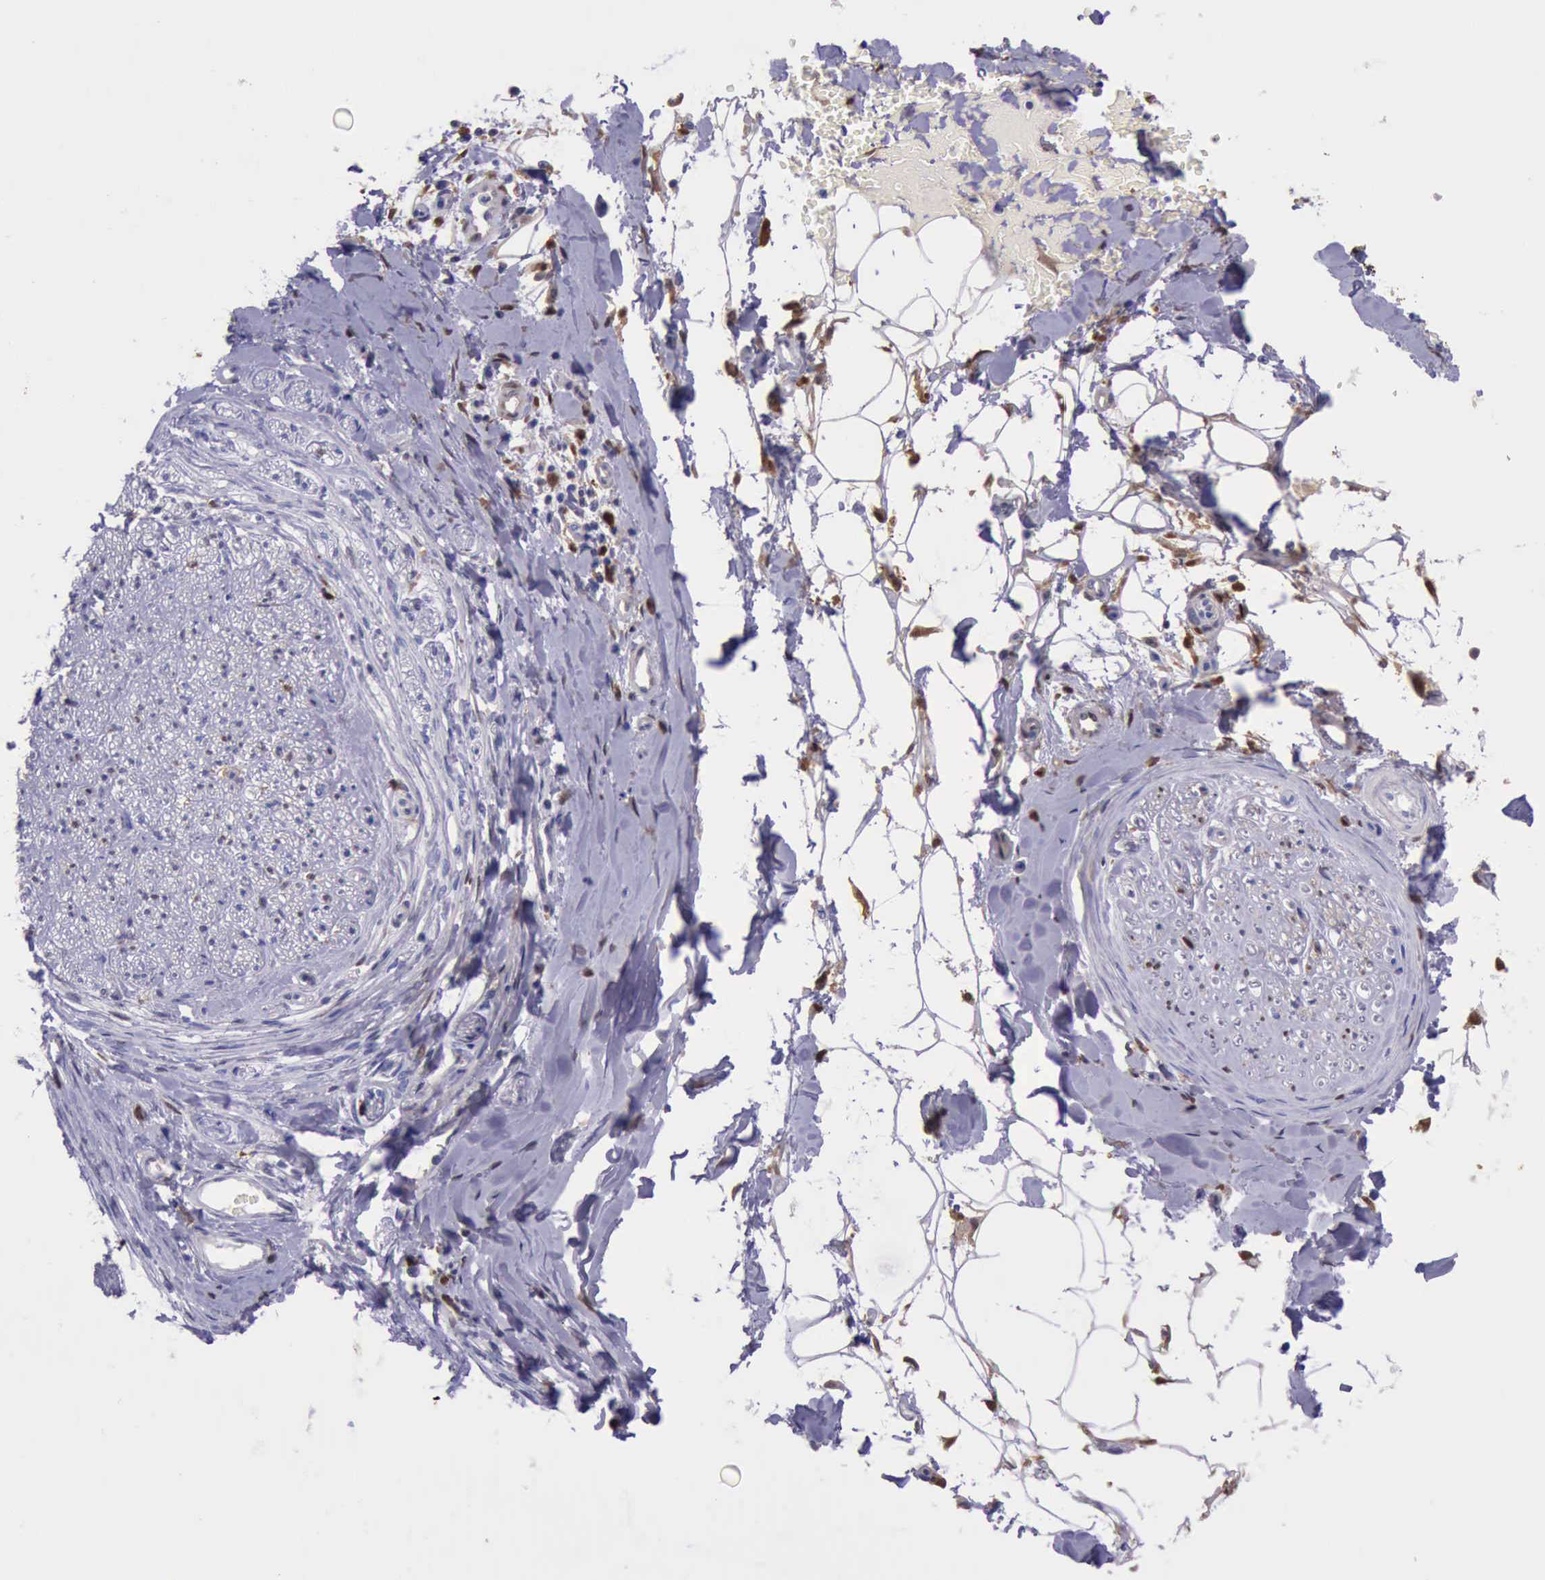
{"staining": {"intensity": "negative", "quantity": "none", "location": "none"}, "tissue": "adipose tissue", "cell_type": "Adipocytes", "image_type": "normal", "snomed": [{"axis": "morphology", "description": "Normal tissue, NOS"}, {"axis": "morphology", "description": "Squamous cell carcinoma, NOS"}, {"axis": "topography", "description": "Skin"}, {"axis": "topography", "description": "Peripheral nerve tissue"}], "caption": "The image demonstrates no significant positivity in adipocytes of adipose tissue. The staining is performed using DAB (3,3'-diaminobenzidine) brown chromogen with nuclei counter-stained in using hematoxylin.", "gene": "TYMP", "patient": {"sex": "male", "age": 83}}